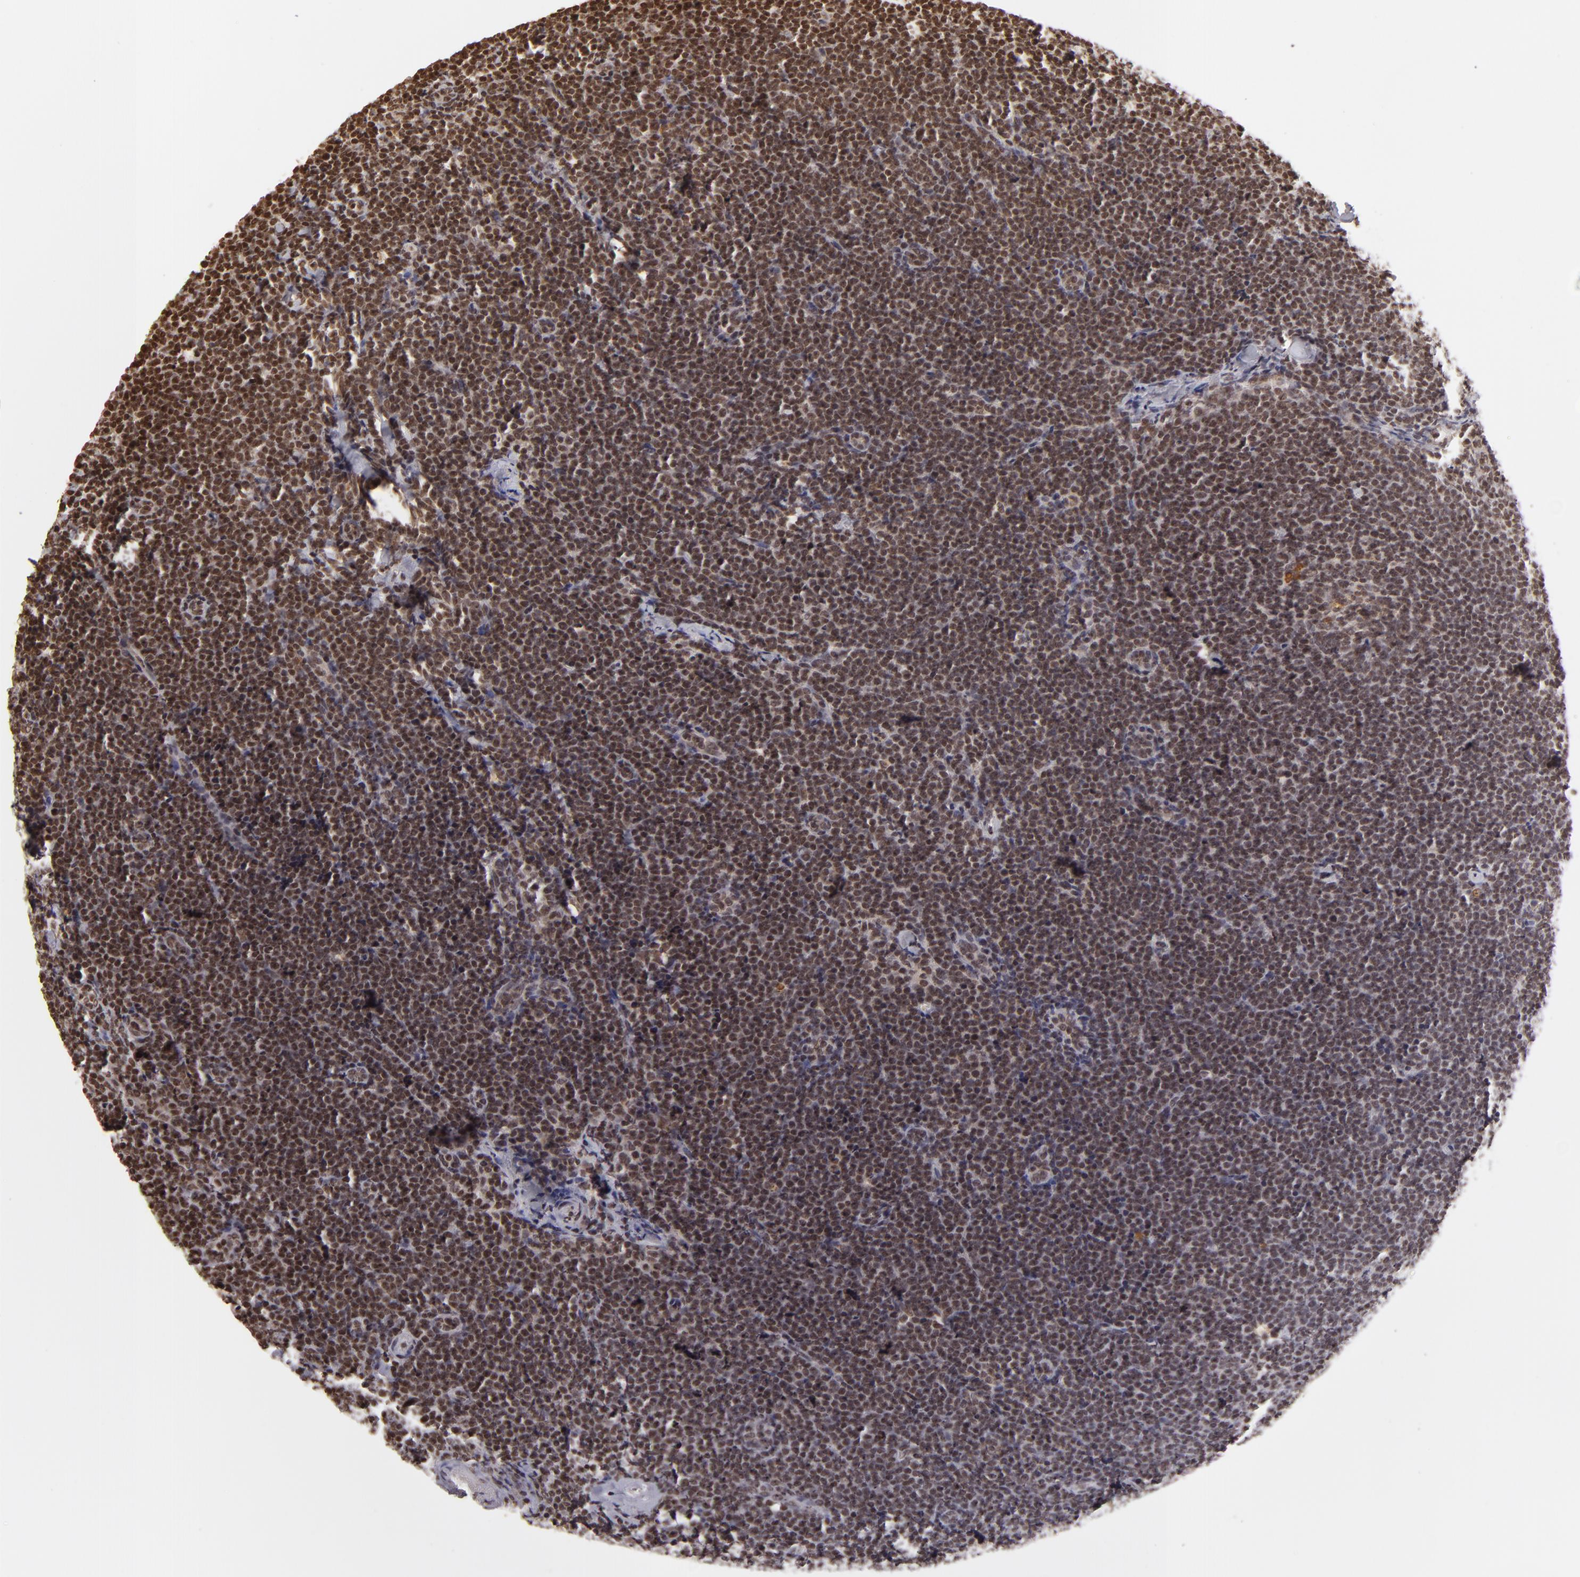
{"staining": {"intensity": "strong", "quantity": ">75%", "location": "nuclear"}, "tissue": "lymphoma", "cell_type": "Tumor cells", "image_type": "cancer", "snomed": [{"axis": "morphology", "description": "Malignant lymphoma, non-Hodgkin's type, High grade"}, {"axis": "topography", "description": "Lymph node"}], "caption": "IHC of high-grade malignant lymphoma, non-Hodgkin's type reveals high levels of strong nuclear expression in about >75% of tumor cells.", "gene": "CUL3", "patient": {"sex": "female", "age": 58}}